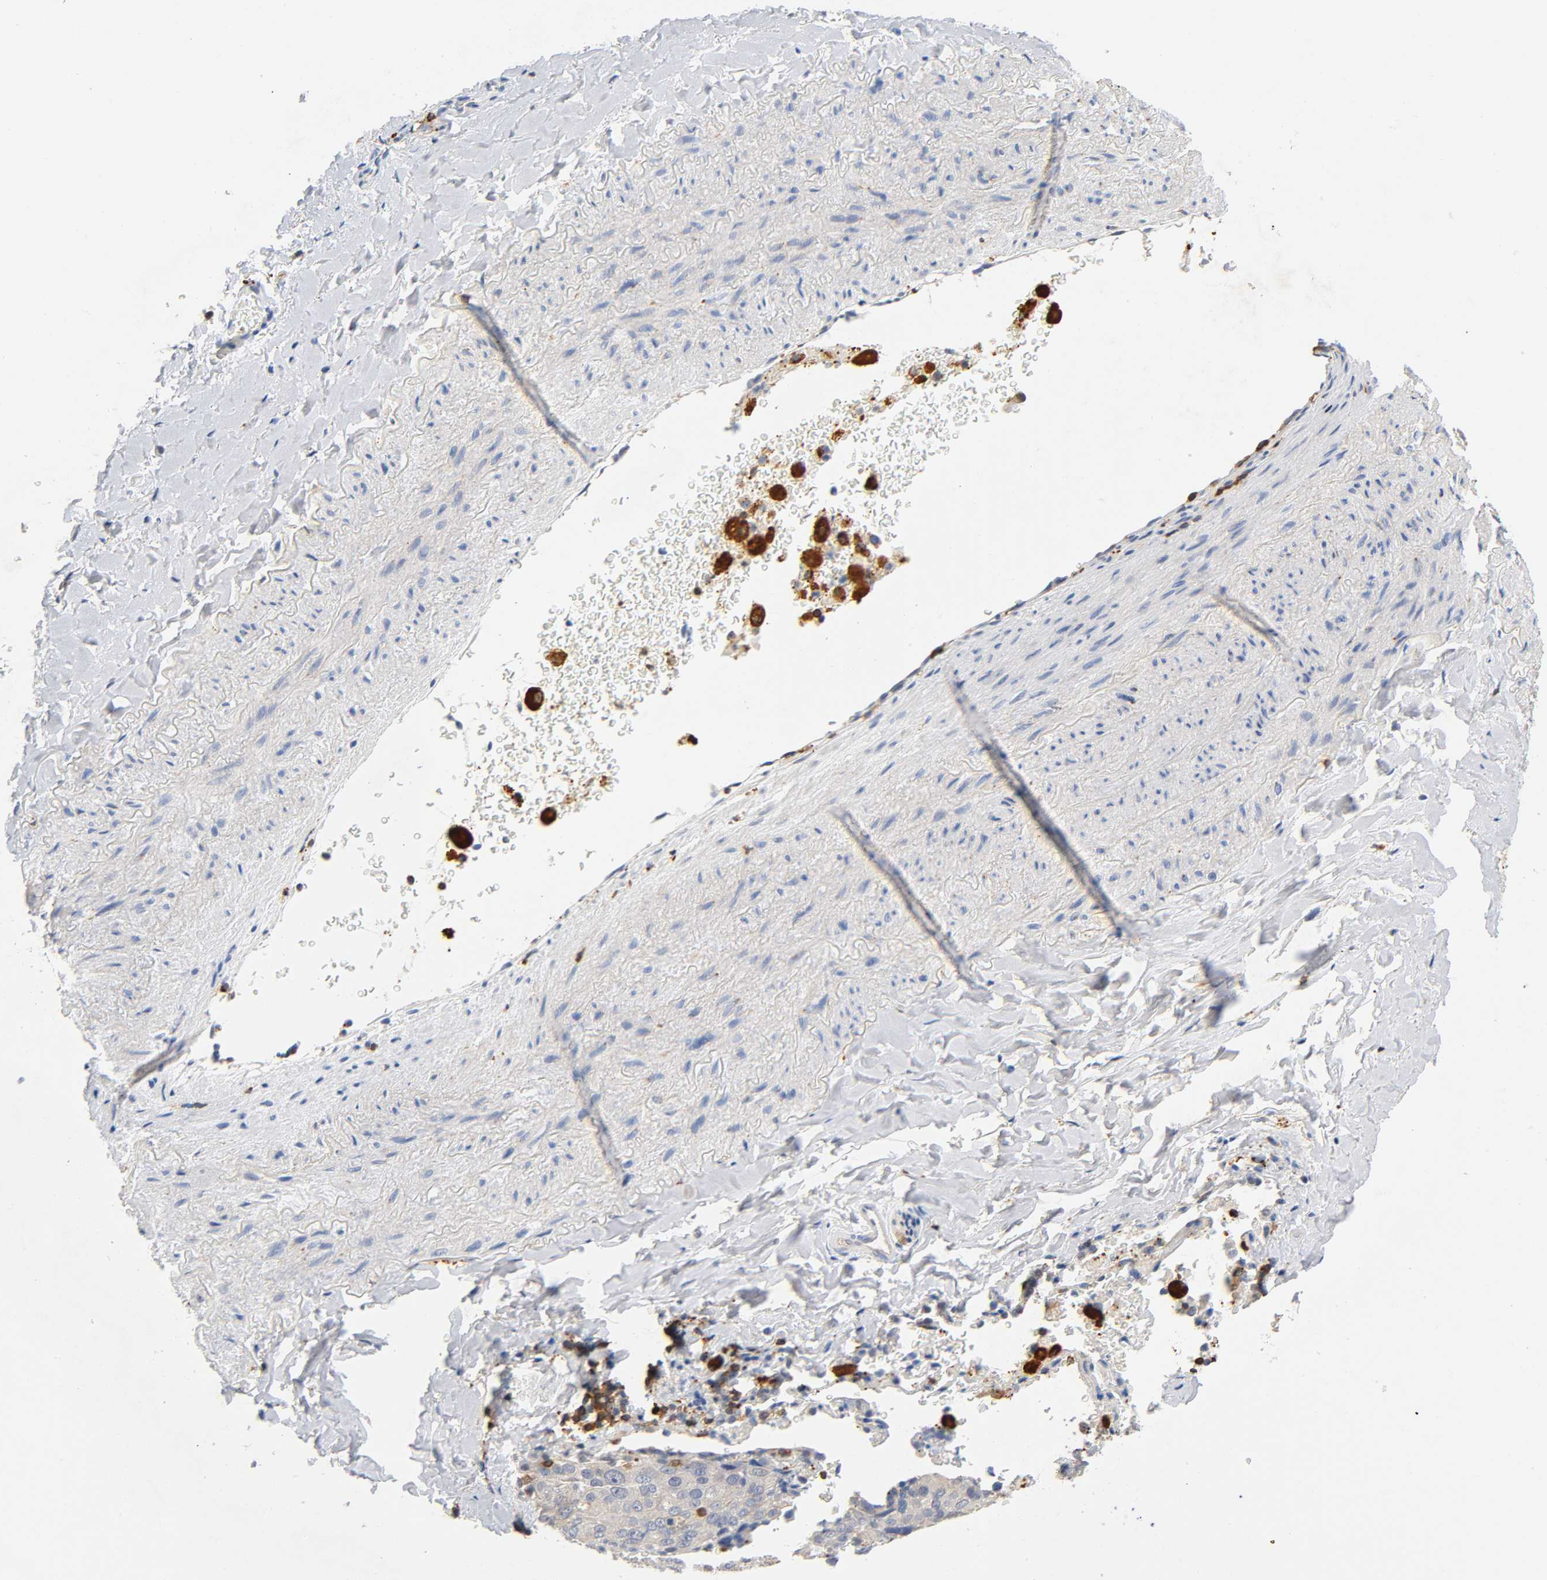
{"staining": {"intensity": "negative", "quantity": "none", "location": "none"}, "tissue": "lung cancer", "cell_type": "Tumor cells", "image_type": "cancer", "snomed": [{"axis": "morphology", "description": "Squamous cell carcinoma, NOS"}, {"axis": "topography", "description": "Lung"}], "caption": "DAB immunohistochemical staining of squamous cell carcinoma (lung) demonstrates no significant expression in tumor cells. (Immunohistochemistry (ihc), brightfield microscopy, high magnification).", "gene": "UCKL1", "patient": {"sex": "male", "age": 54}}